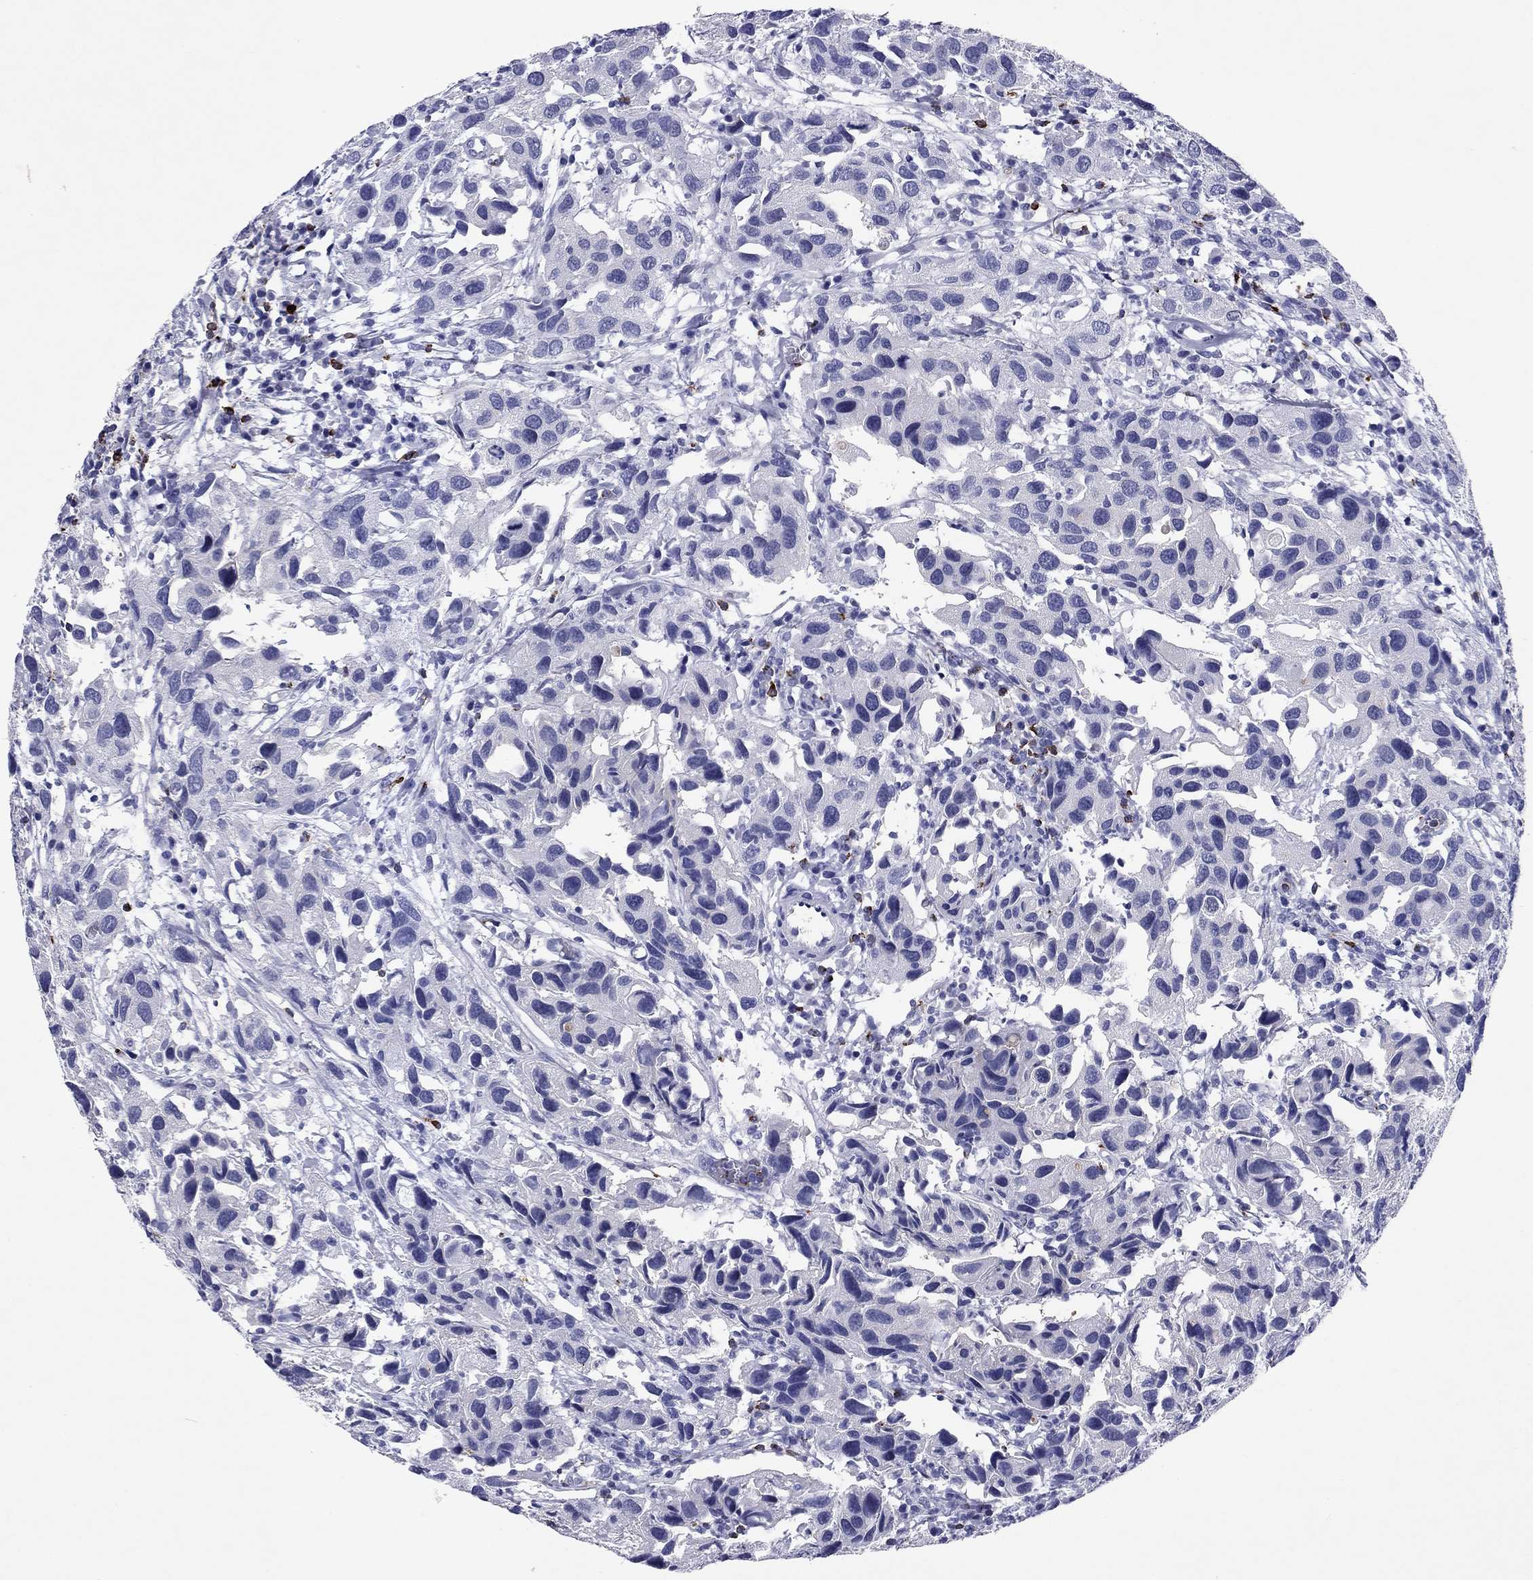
{"staining": {"intensity": "negative", "quantity": "none", "location": "none"}, "tissue": "urothelial cancer", "cell_type": "Tumor cells", "image_type": "cancer", "snomed": [{"axis": "morphology", "description": "Urothelial carcinoma, High grade"}, {"axis": "topography", "description": "Urinary bladder"}], "caption": "This is an immunohistochemistry micrograph of human urothelial cancer. There is no expression in tumor cells.", "gene": "GZMK", "patient": {"sex": "male", "age": 79}}